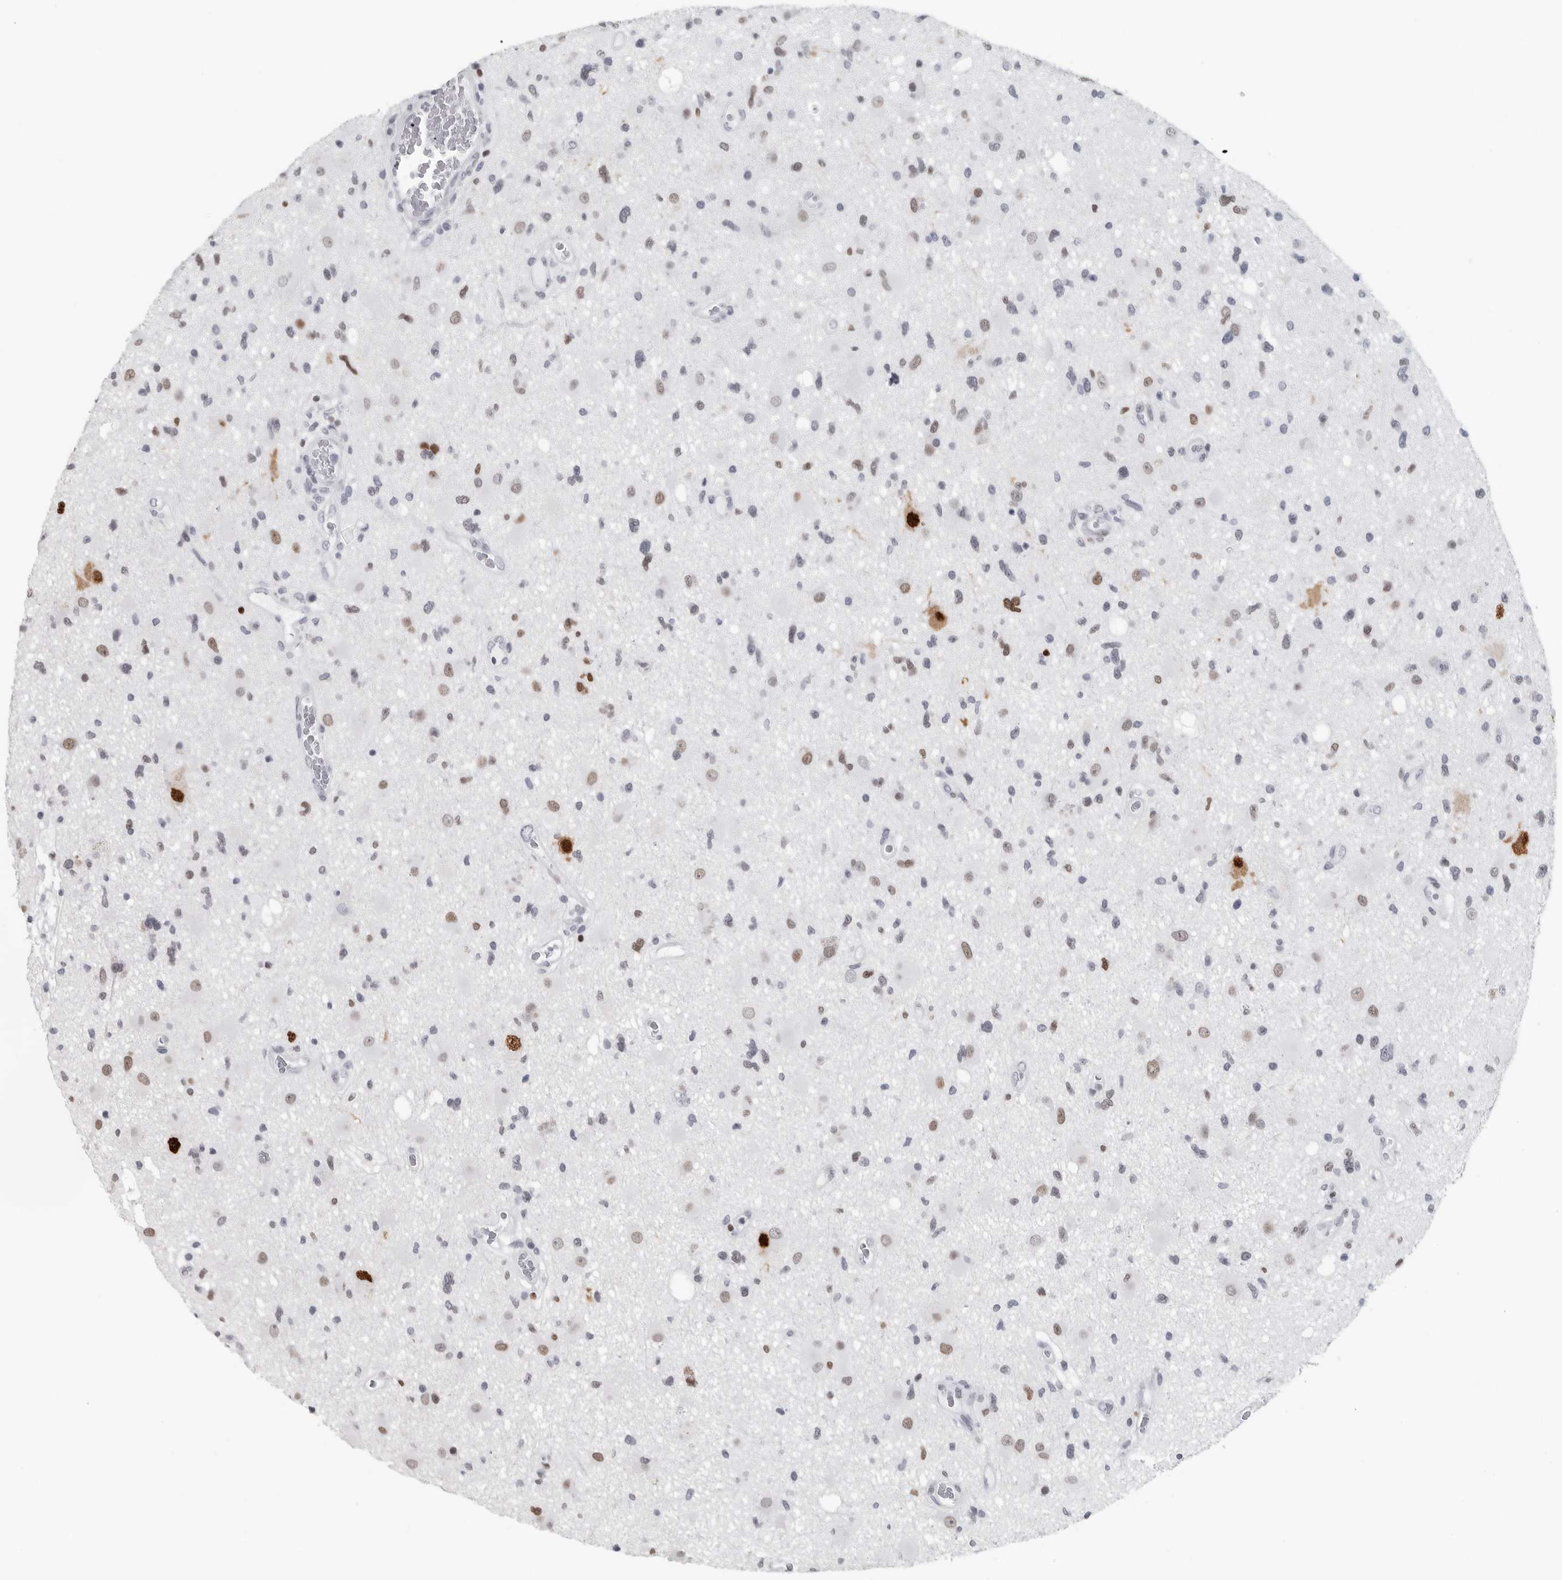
{"staining": {"intensity": "weak", "quantity": "<25%", "location": "nuclear"}, "tissue": "glioma", "cell_type": "Tumor cells", "image_type": "cancer", "snomed": [{"axis": "morphology", "description": "Glioma, malignant, High grade"}, {"axis": "topography", "description": "Brain"}], "caption": "This is an immunohistochemistry (IHC) photomicrograph of malignant high-grade glioma. There is no staining in tumor cells.", "gene": "SATB2", "patient": {"sex": "male", "age": 33}}